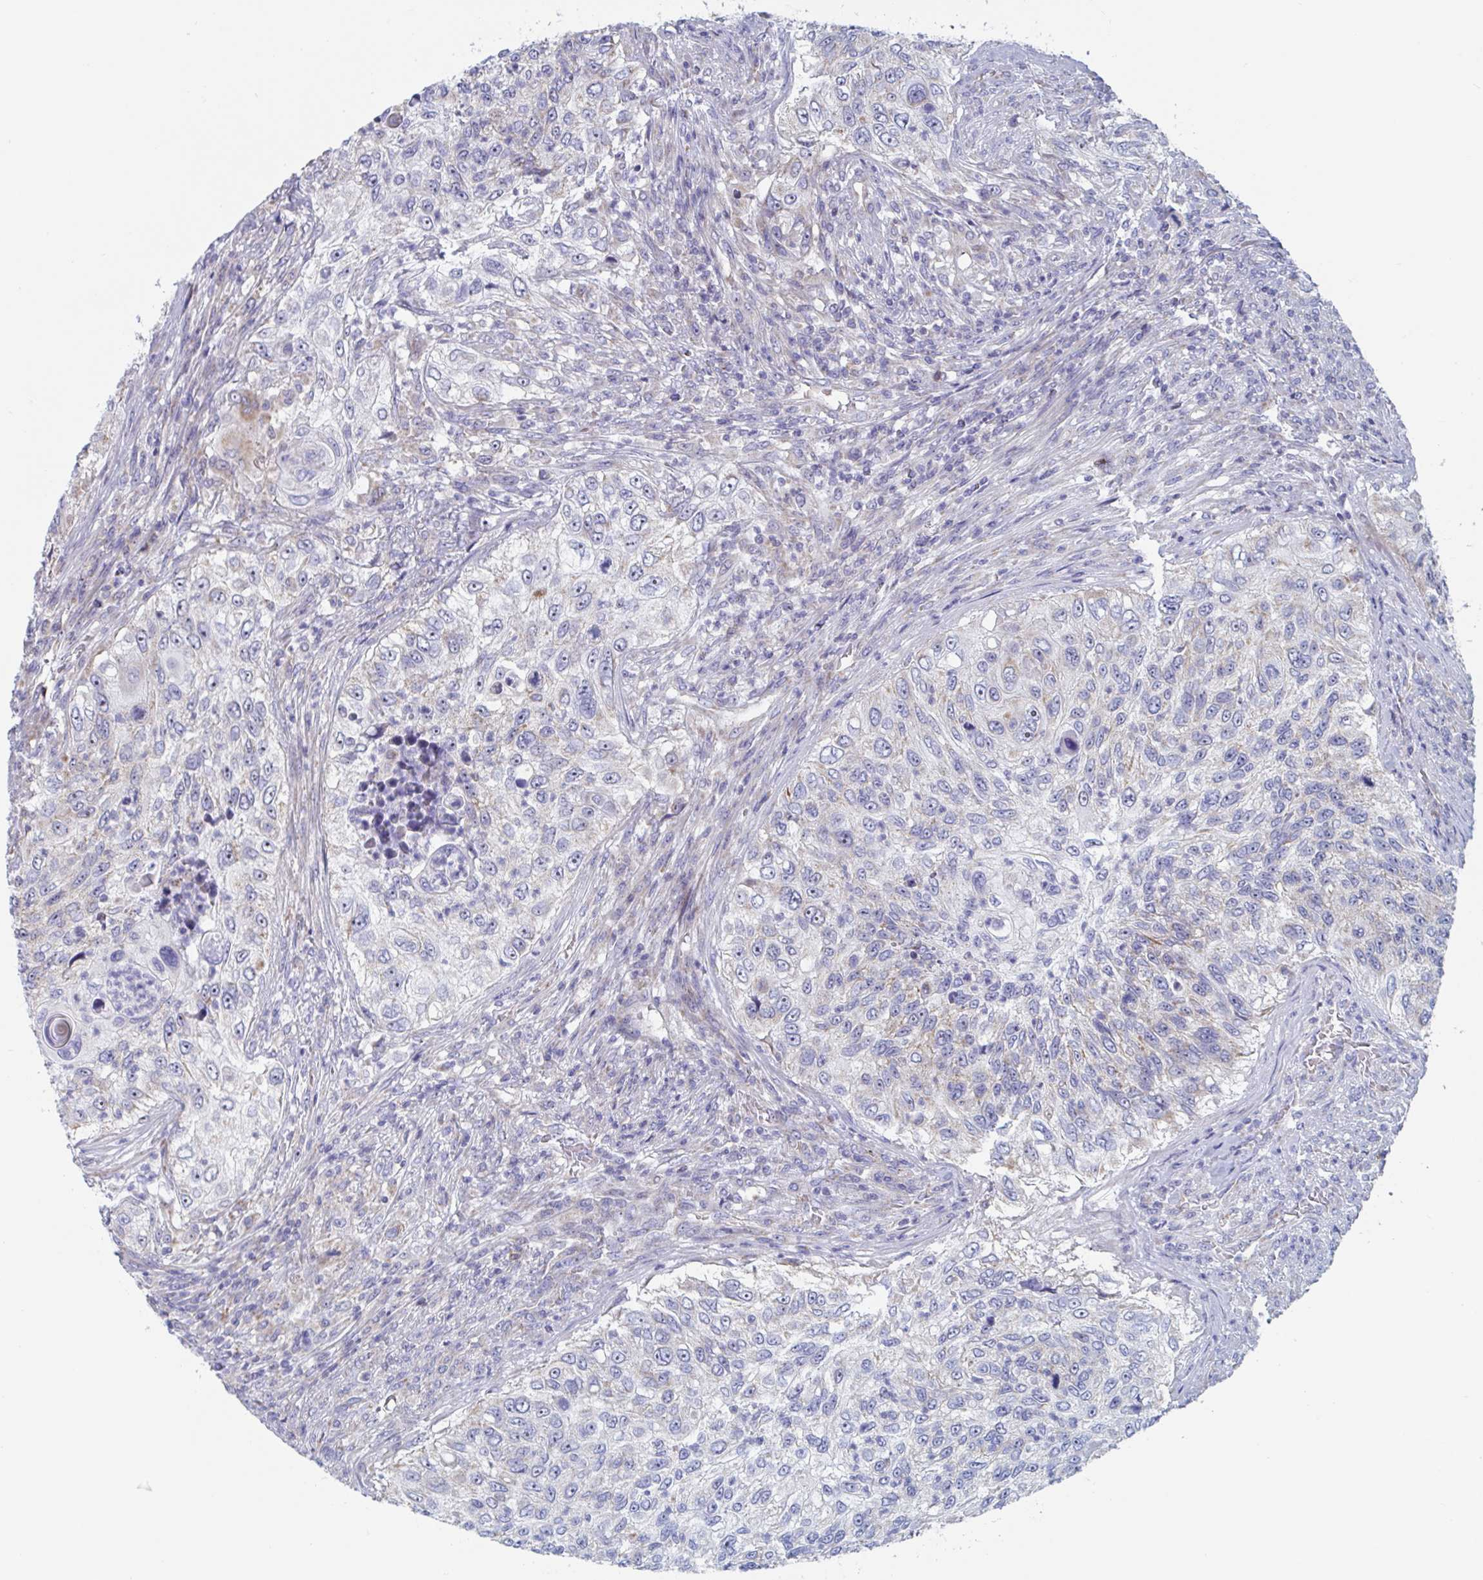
{"staining": {"intensity": "negative", "quantity": "none", "location": "none"}, "tissue": "urothelial cancer", "cell_type": "Tumor cells", "image_type": "cancer", "snomed": [{"axis": "morphology", "description": "Urothelial carcinoma, High grade"}, {"axis": "topography", "description": "Urinary bladder"}], "caption": "Histopathology image shows no significant protein expression in tumor cells of high-grade urothelial carcinoma.", "gene": "MRPL53", "patient": {"sex": "female", "age": 60}}